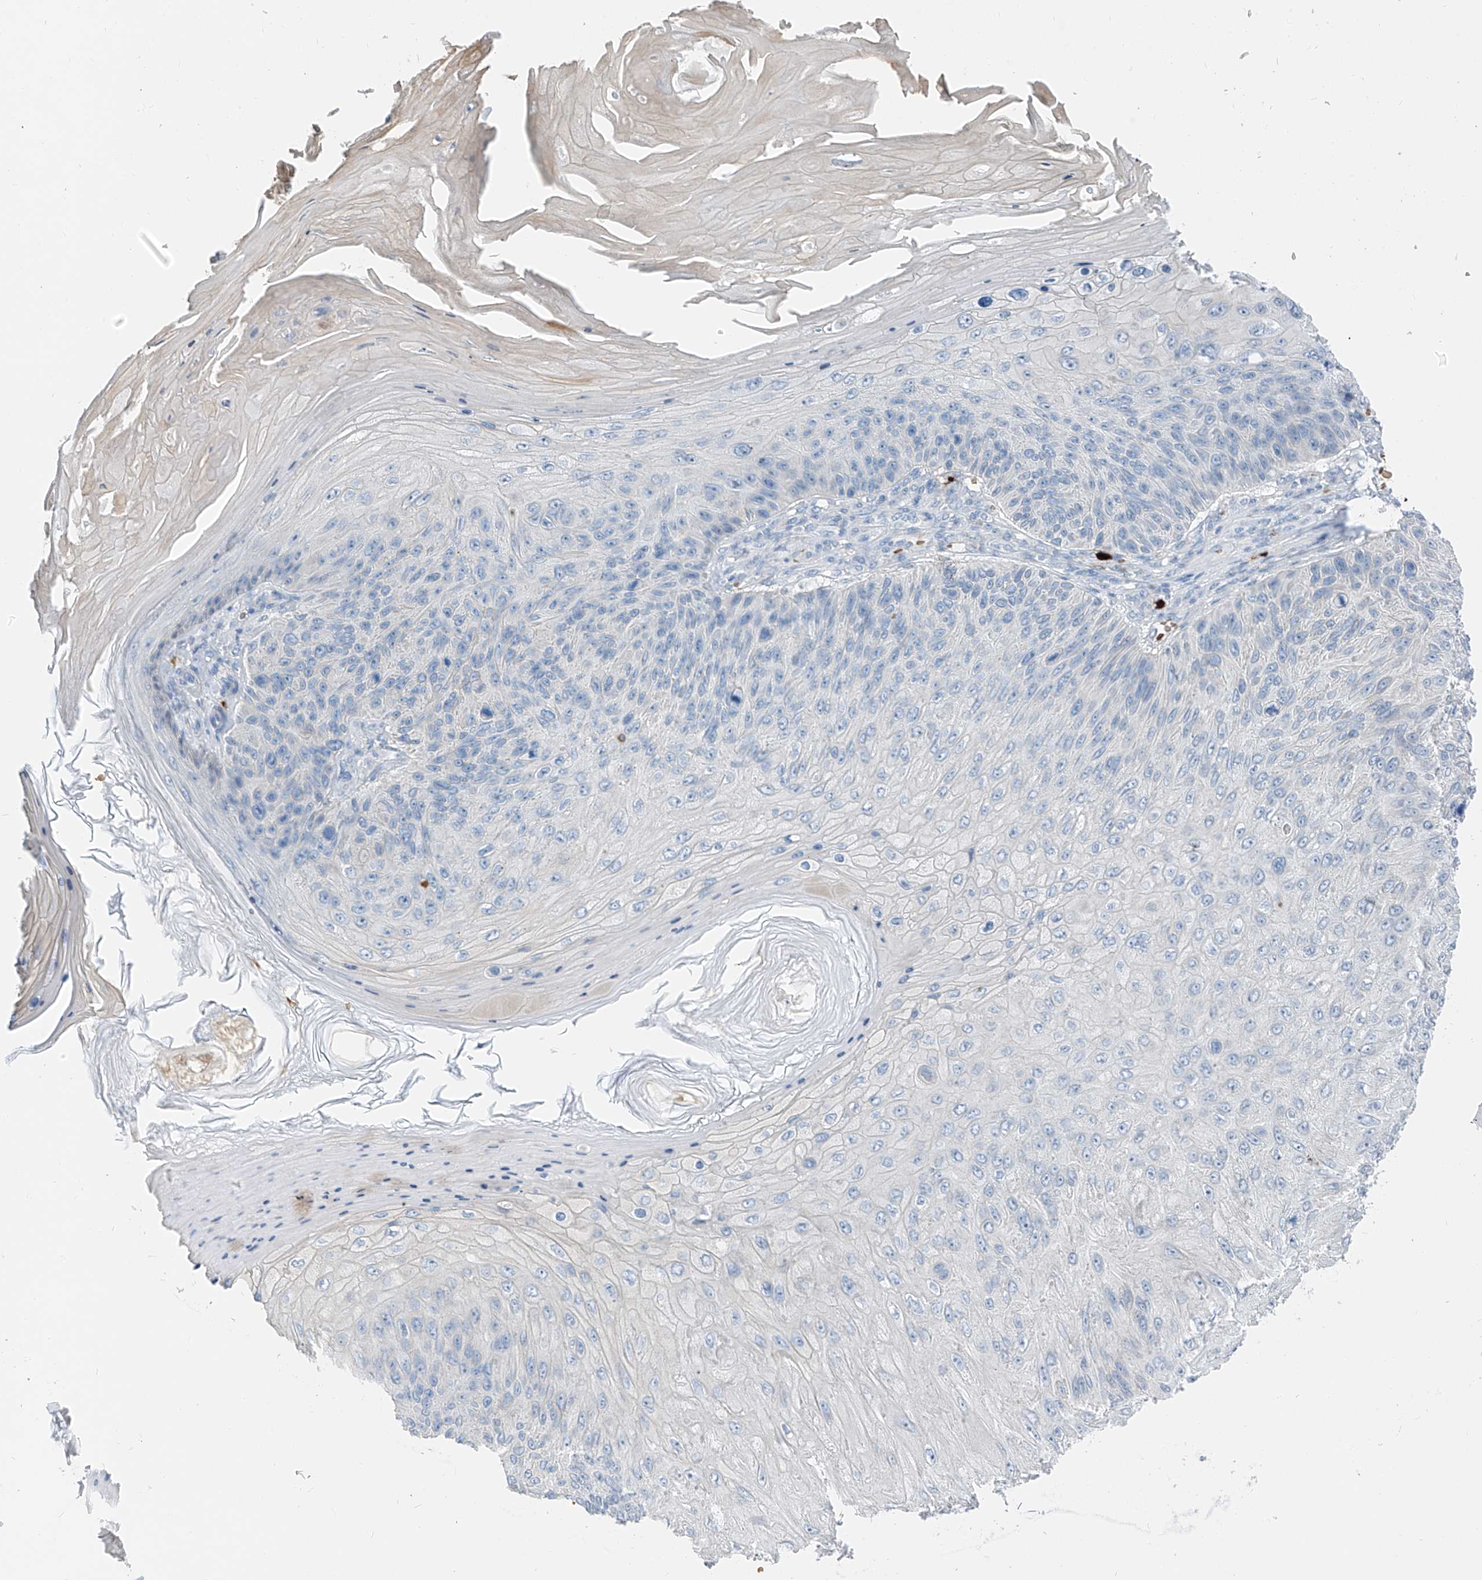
{"staining": {"intensity": "negative", "quantity": "none", "location": "none"}, "tissue": "skin cancer", "cell_type": "Tumor cells", "image_type": "cancer", "snomed": [{"axis": "morphology", "description": "Squamous cell carcinoma, NOS"}, {"axis": "topography", "description": "Skin"}], "caption": "DAB (3,3'-diaminobenzidine) immunohistochemical staining of skin squamous cell carcinoma displays no significant expression in tumor cells.", "gene": "PRSS23", "patient": {"sex": "female", "age": 88}}